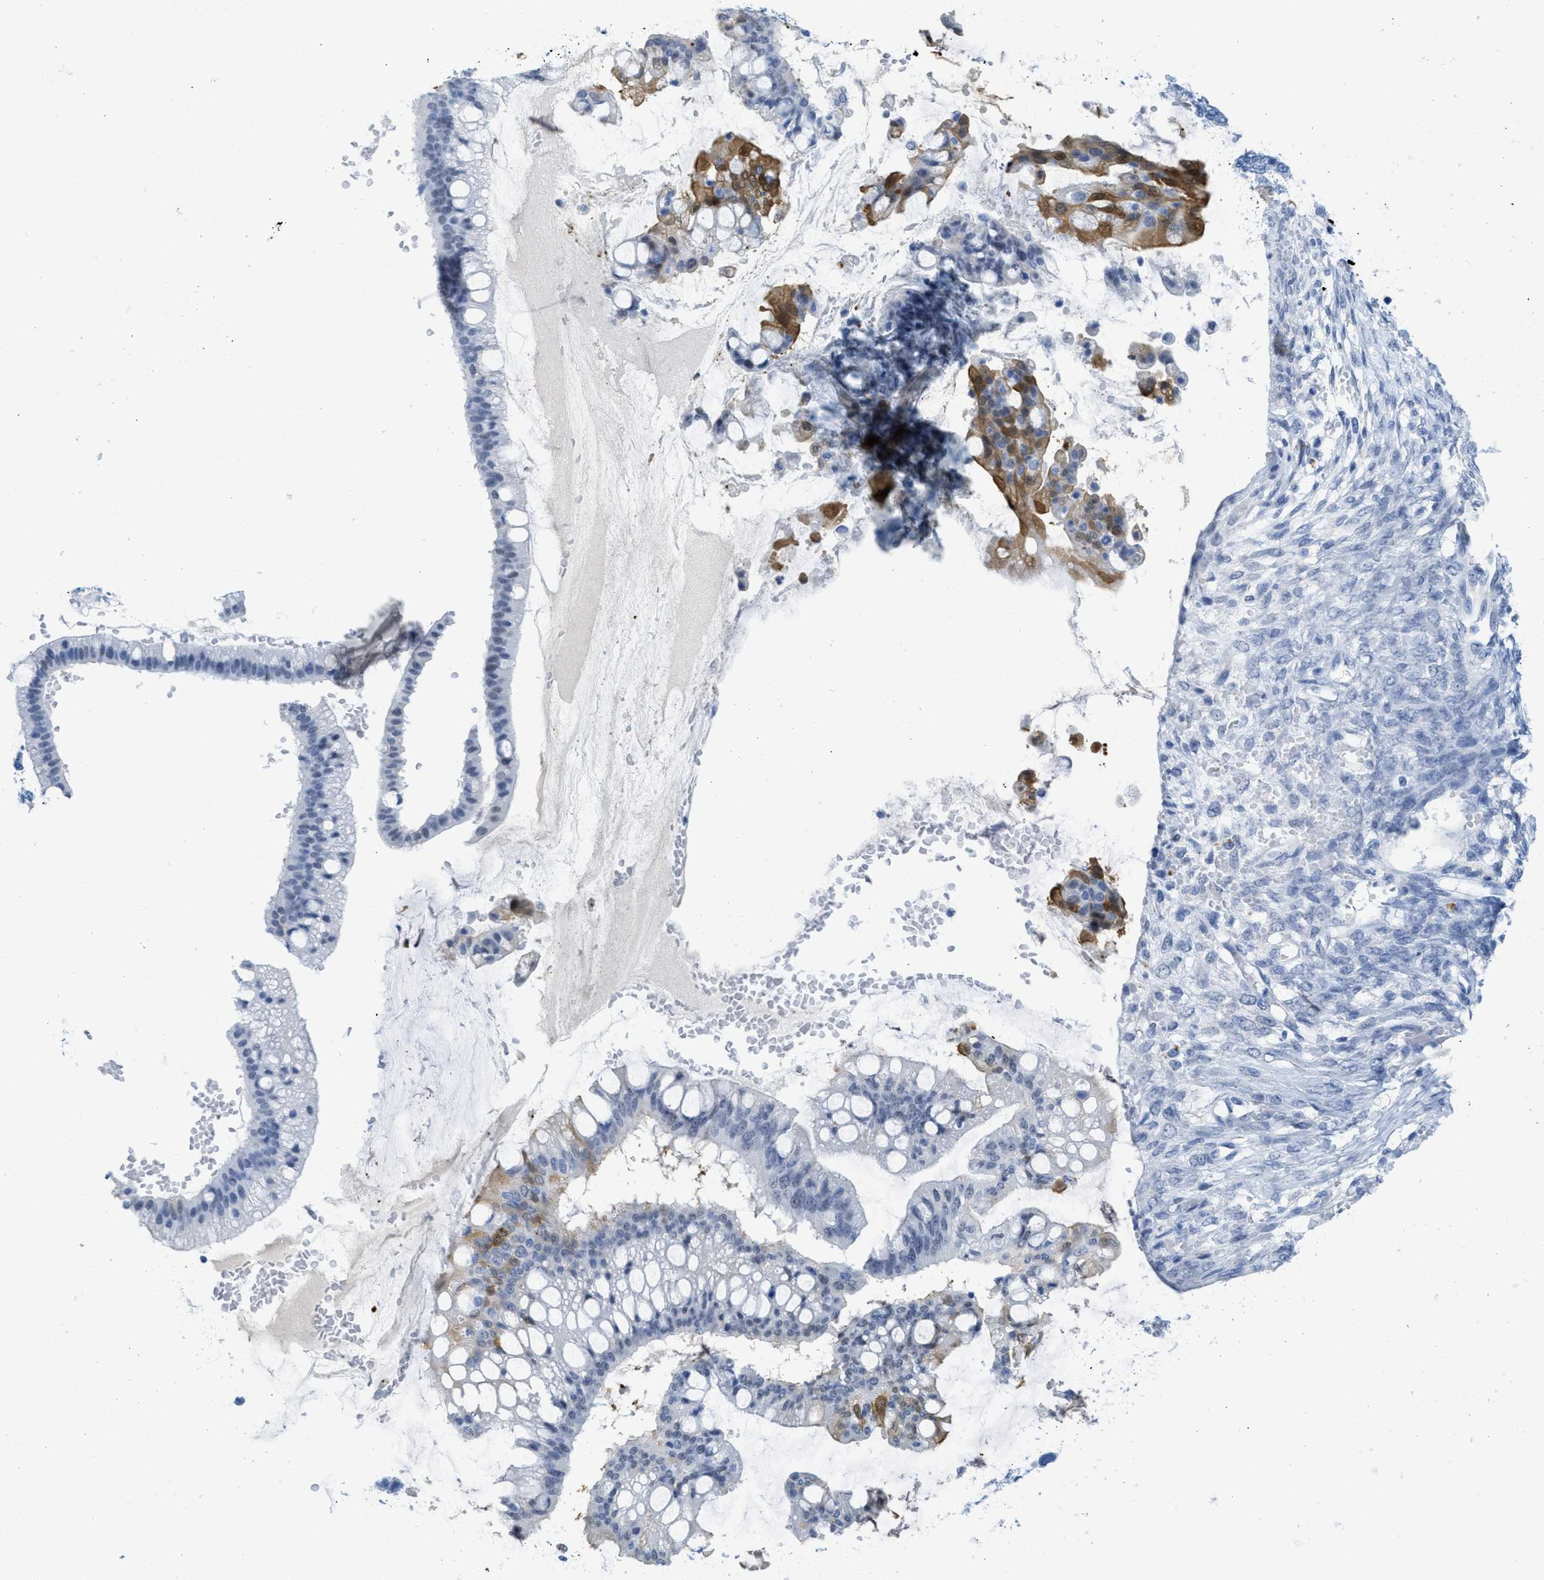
{"staining": {"intensity": "moderate", "quantity": "<25%", "location": "cytoplasmic/membranous"}, "tissue": "ovarian cancer", "cell_type": "Tumor cells", "image_type": "cancer", "snomed": [{"axis": "morphology", "description": "Cystadenocarcinoma, mucinous, NOS"}, {"axis": "topography", "description": "Ovary"}], "caption": "Tumor cells reveal moderate cytoplasmic/membranous positivity in approximately <25% of cells in ovarian cancer.", "gene": "WDR4", "patient": {"sex": "female", "age": 73}}